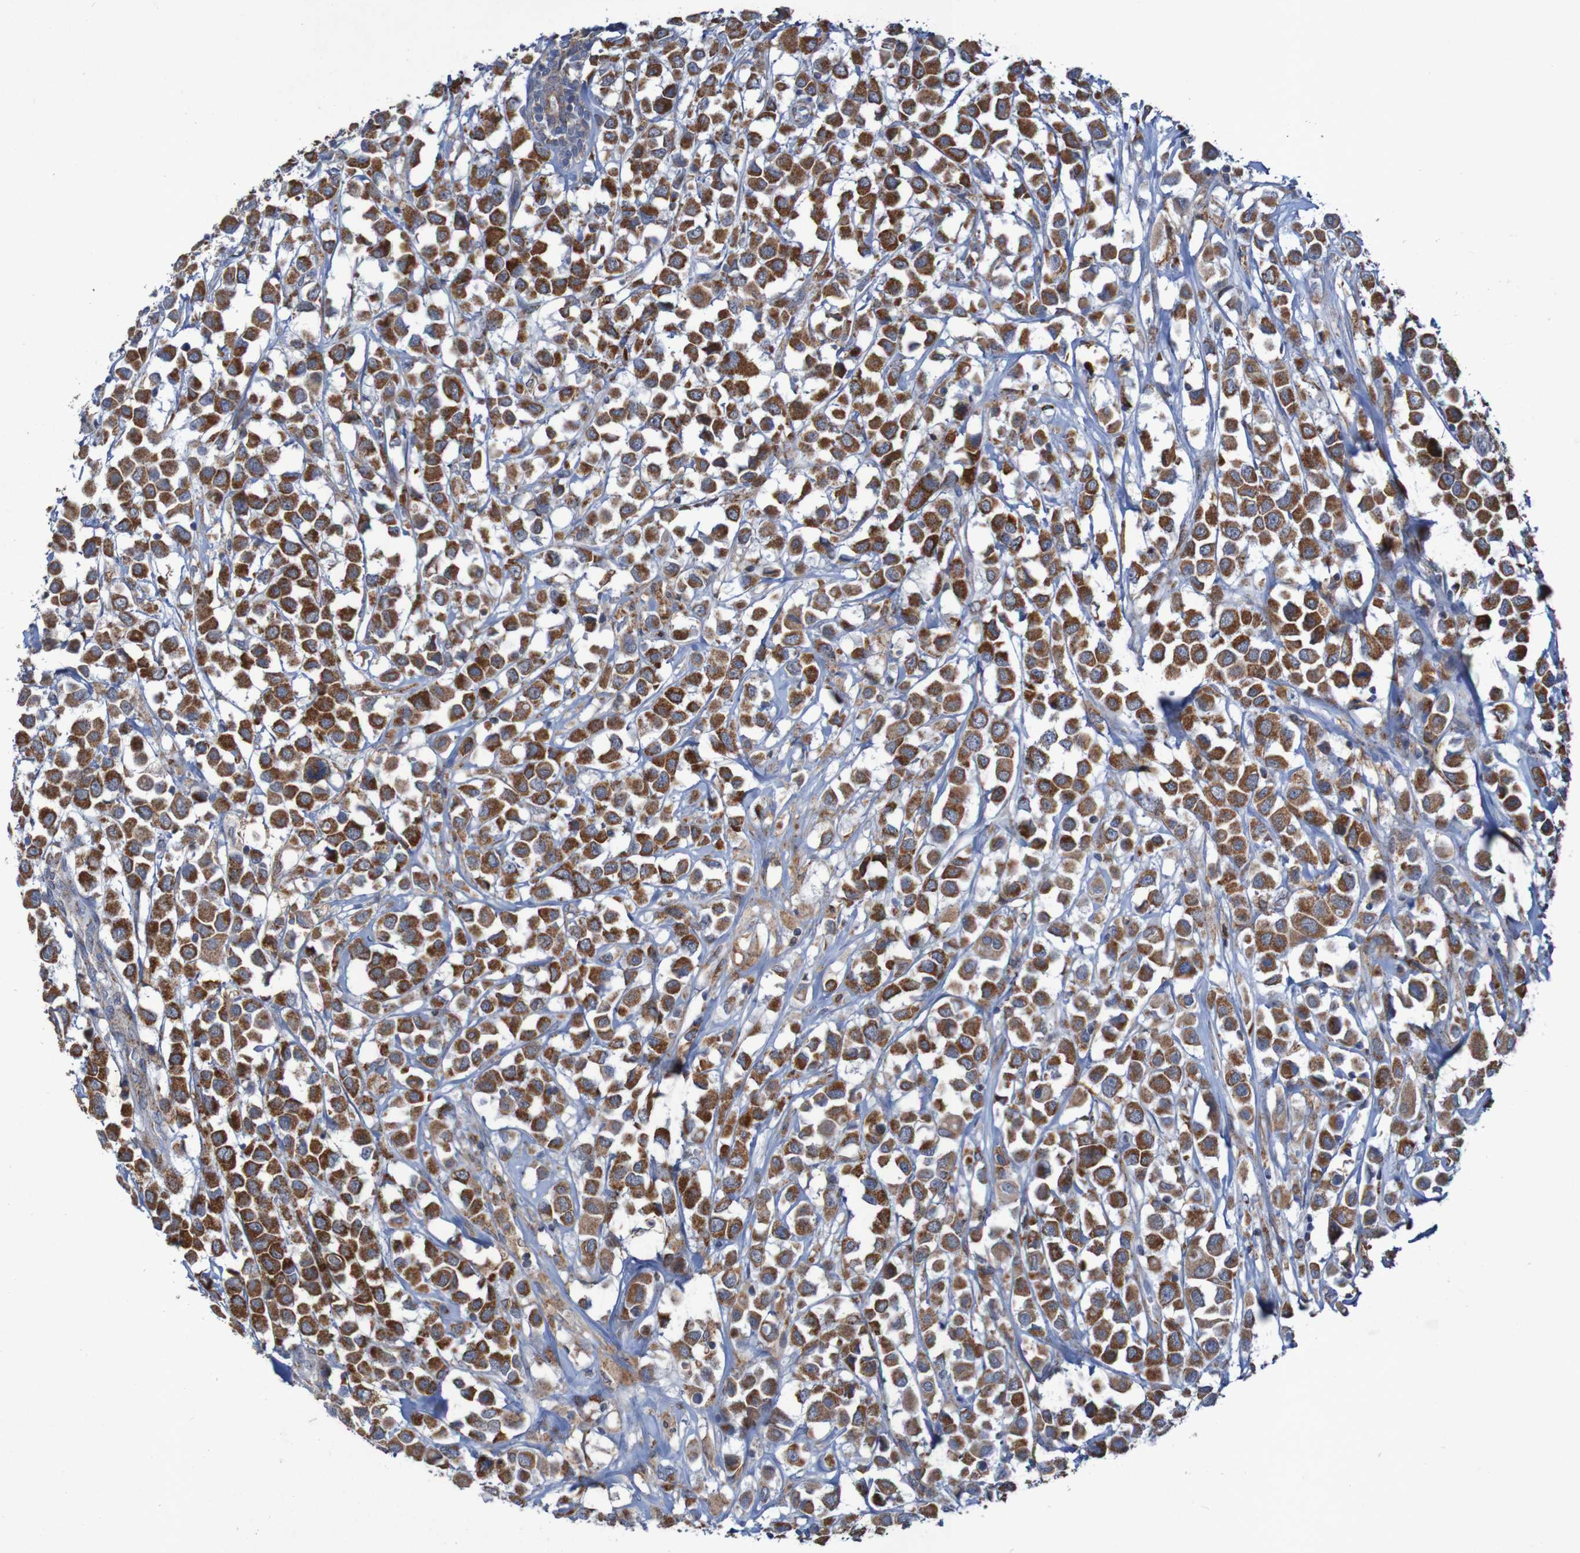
{"staining": {"intensity": "moderate", "quantity": ">75%", "location": "cytoplasmic/membranous"}, "tissue": "breast cancer", "cell_type": "Tumor cells", "image_type": "cancer", "snomed": [{"axis": "morphology", "description": "Duct carcinoma"}, {"axis": "topography", "description": "Breast"}], "caption": "Brown immunohistochemical staining in breast invasive ductal carcinoma displays moderate cytoplasmic/membranous expression in about >75% of tumor cells. (brown staining indicates protein expression, while blue staining denotes nuclei).", "gene": "CCDC51", "patient": {"sex": "female", "age": 61}}